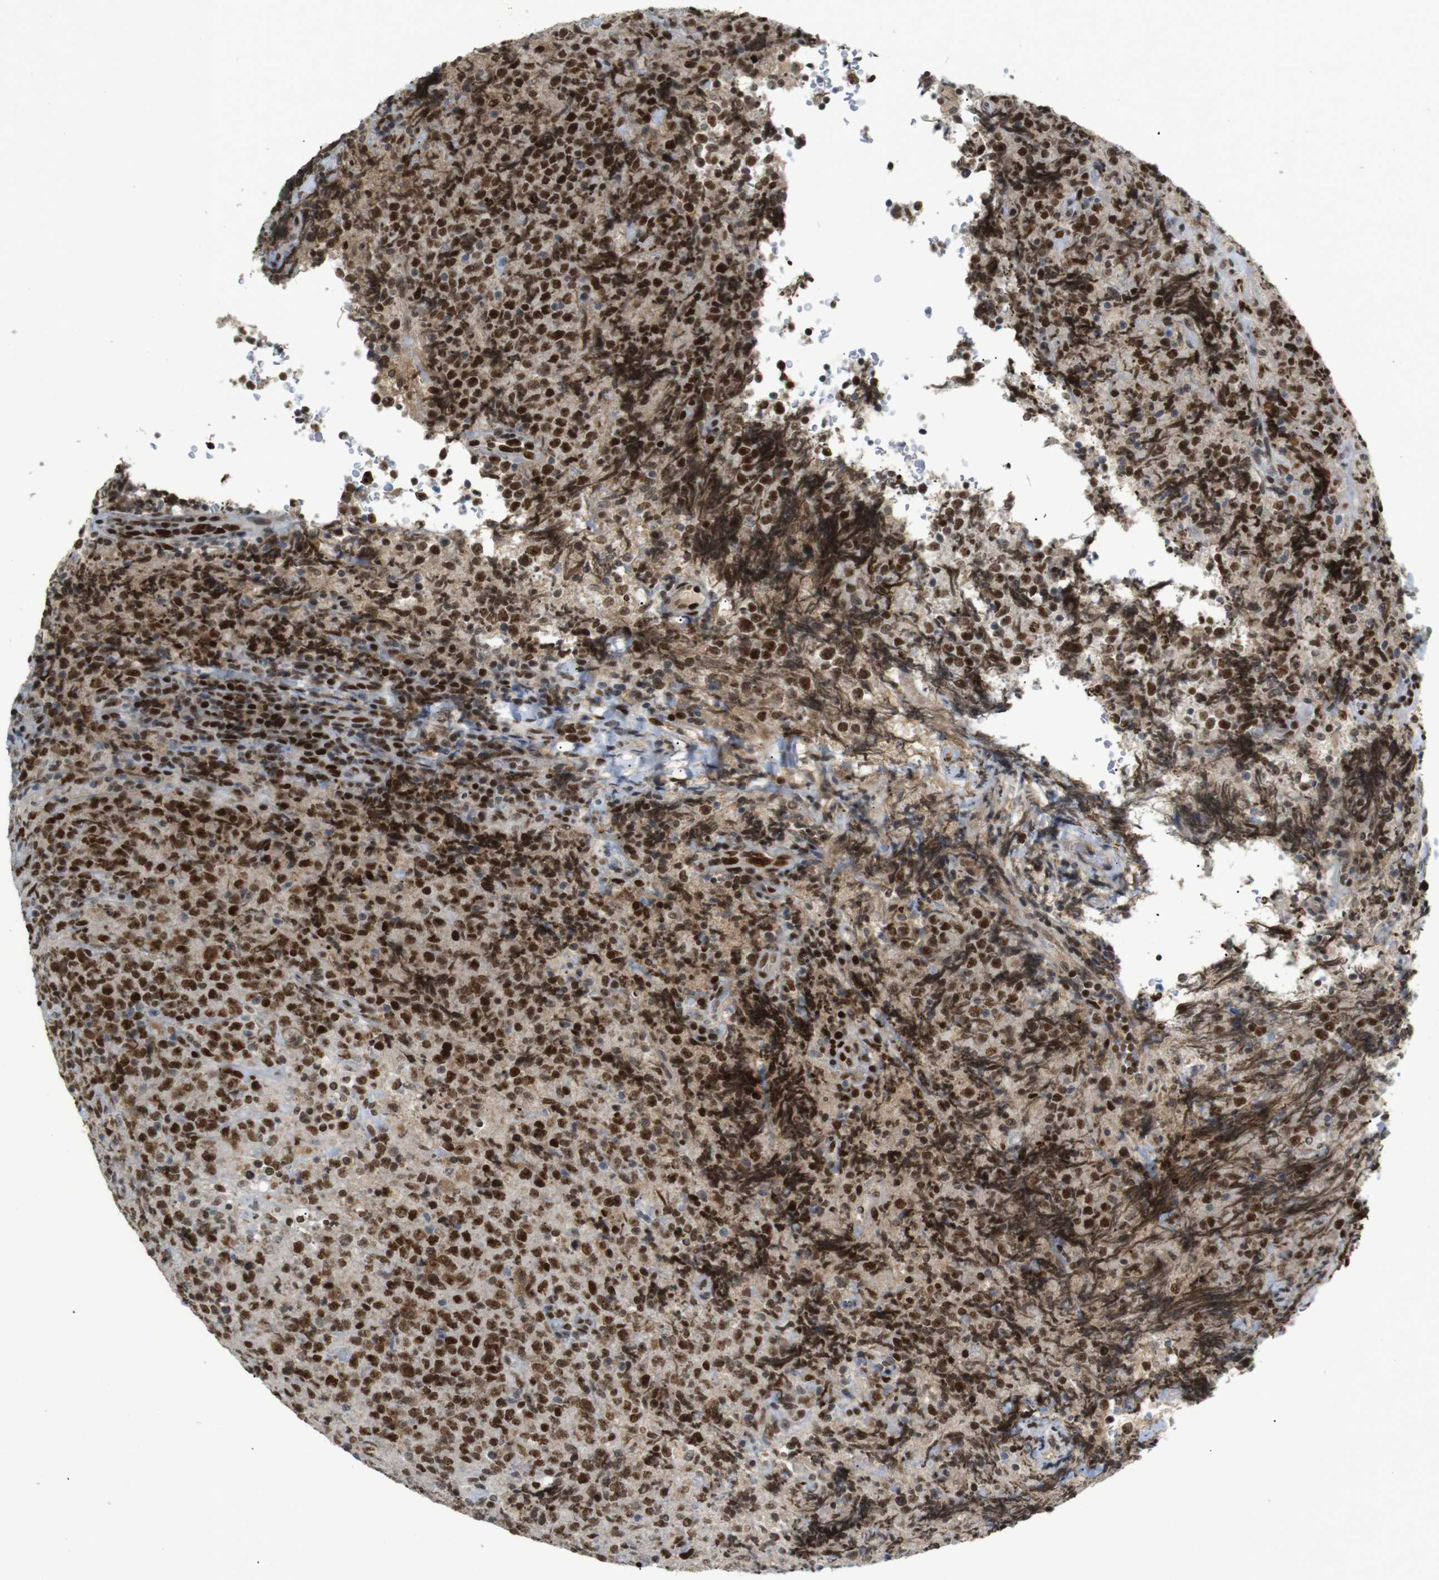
{"staining": {"intensity": "strong", "quantity": ">75%", "location": "cytoplasmic/membranous,nuclear"}, "tissue": "lymphoma", "cell_type": "Tumor cells", "image_type": "cancer", "snomed": [{"axis": "morphology", "description": "Malignant lymphoma, non-Hodgkin's type, High grade"}, {"axis": "topography", "description": "Tonsil"}], "caption": "High-power microscopy captured an IHC photomicrograph of lymphoma, revealing strong cytoplasmic/membranous and nuclear staining in approximately >75% of tumor cells. (DAB (3,3'-diaminobenzidine) IHC with brightfield microscopy, high magnification).", "gene": "RIOX2", "patient": {"sex": "female", "age": 36}}